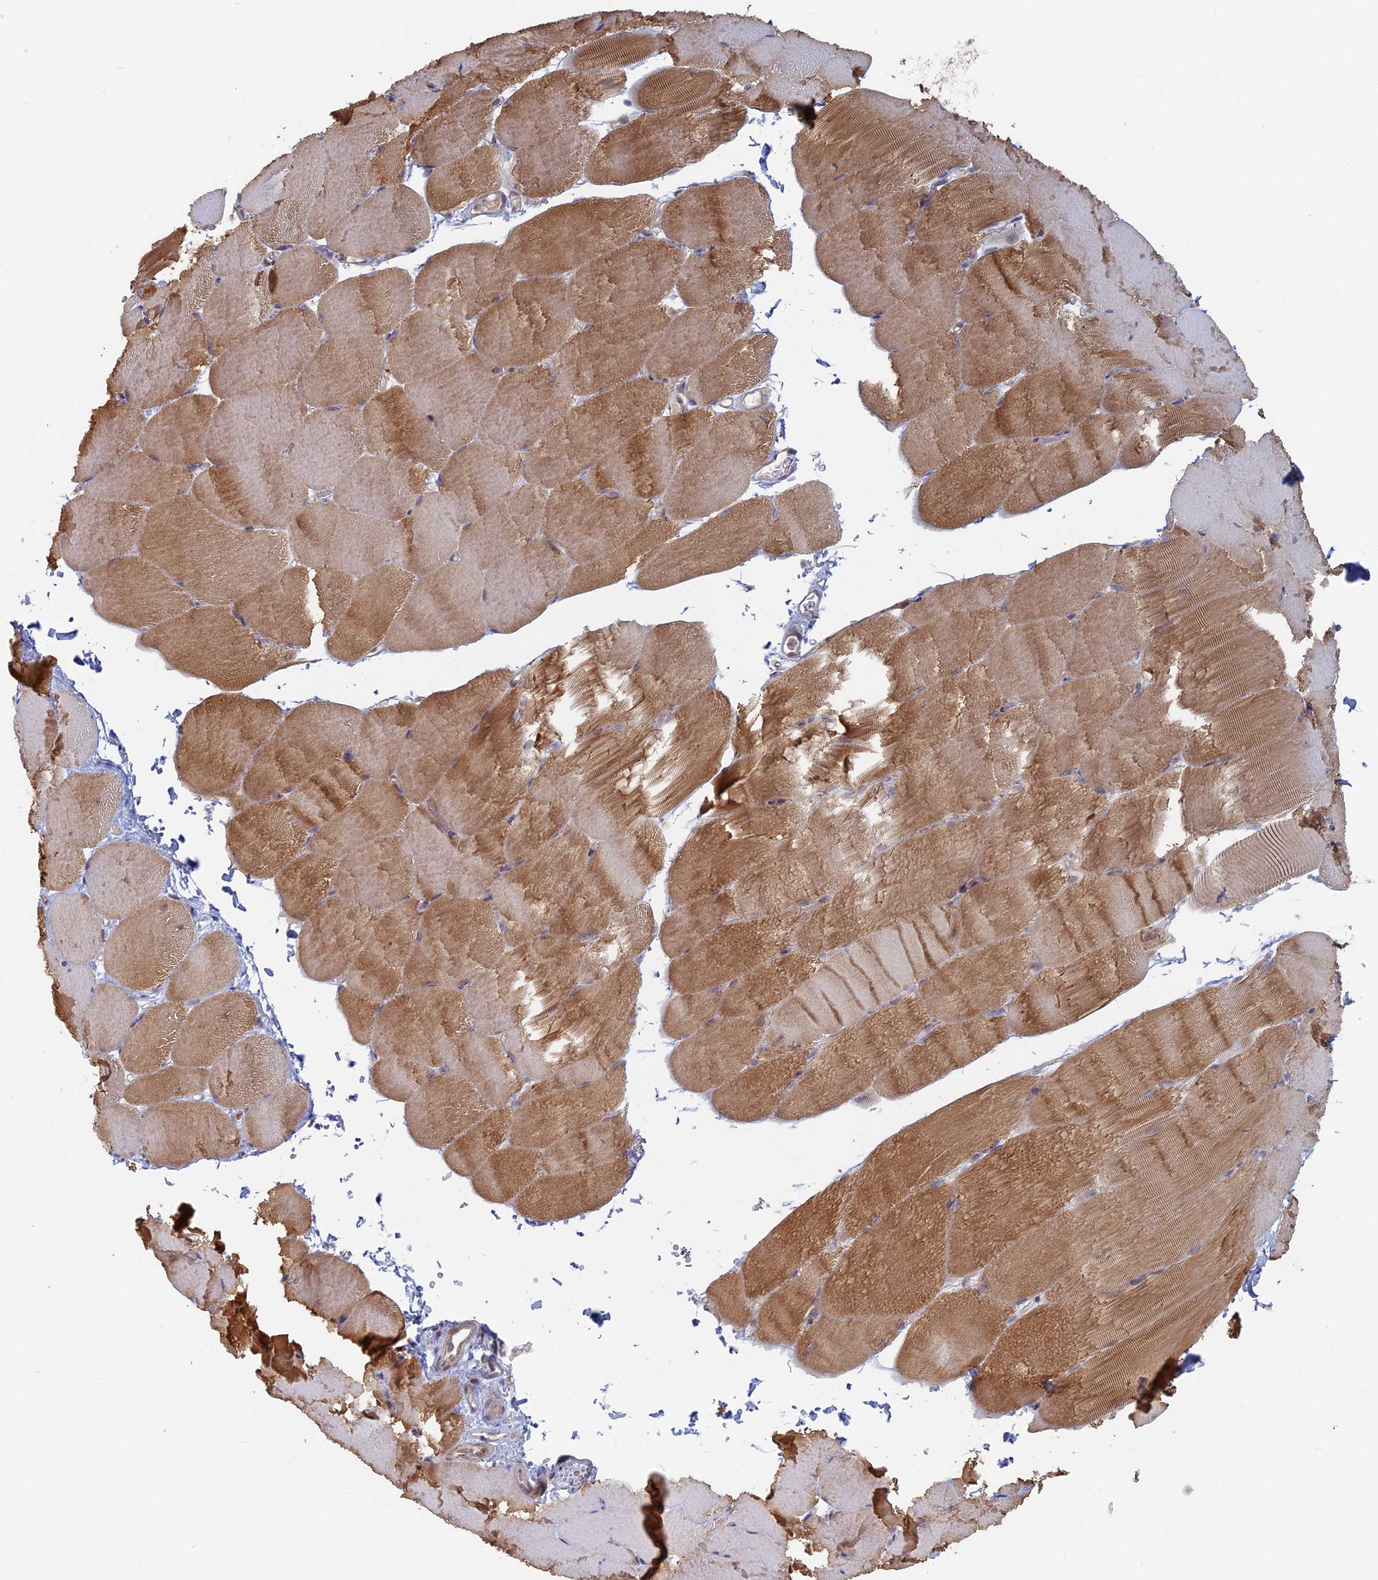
{"staining": {"intensity": "moderate", "quantity": ">75%", "location": "cytoplasmic/membranous"}, "tissue": "skeletal muscle", "cell_type": "Myocytes", "image_type": "normal", "snomed": [{"axis": "morphology", "description": "Normal tissue, NOS"}, {"axis": "topography", "description": "Skeletal muscle"}, {"axis": "topography", "description": "Parathyroid gland"}], "caption": "Human skeletal muscle stained with a brown dye shows moderate cytoplasmic/membranous positive staining in about >75% of myocytes.", "gene": "TBC1D30", "patient": {"sex": "female", "age": 37}}